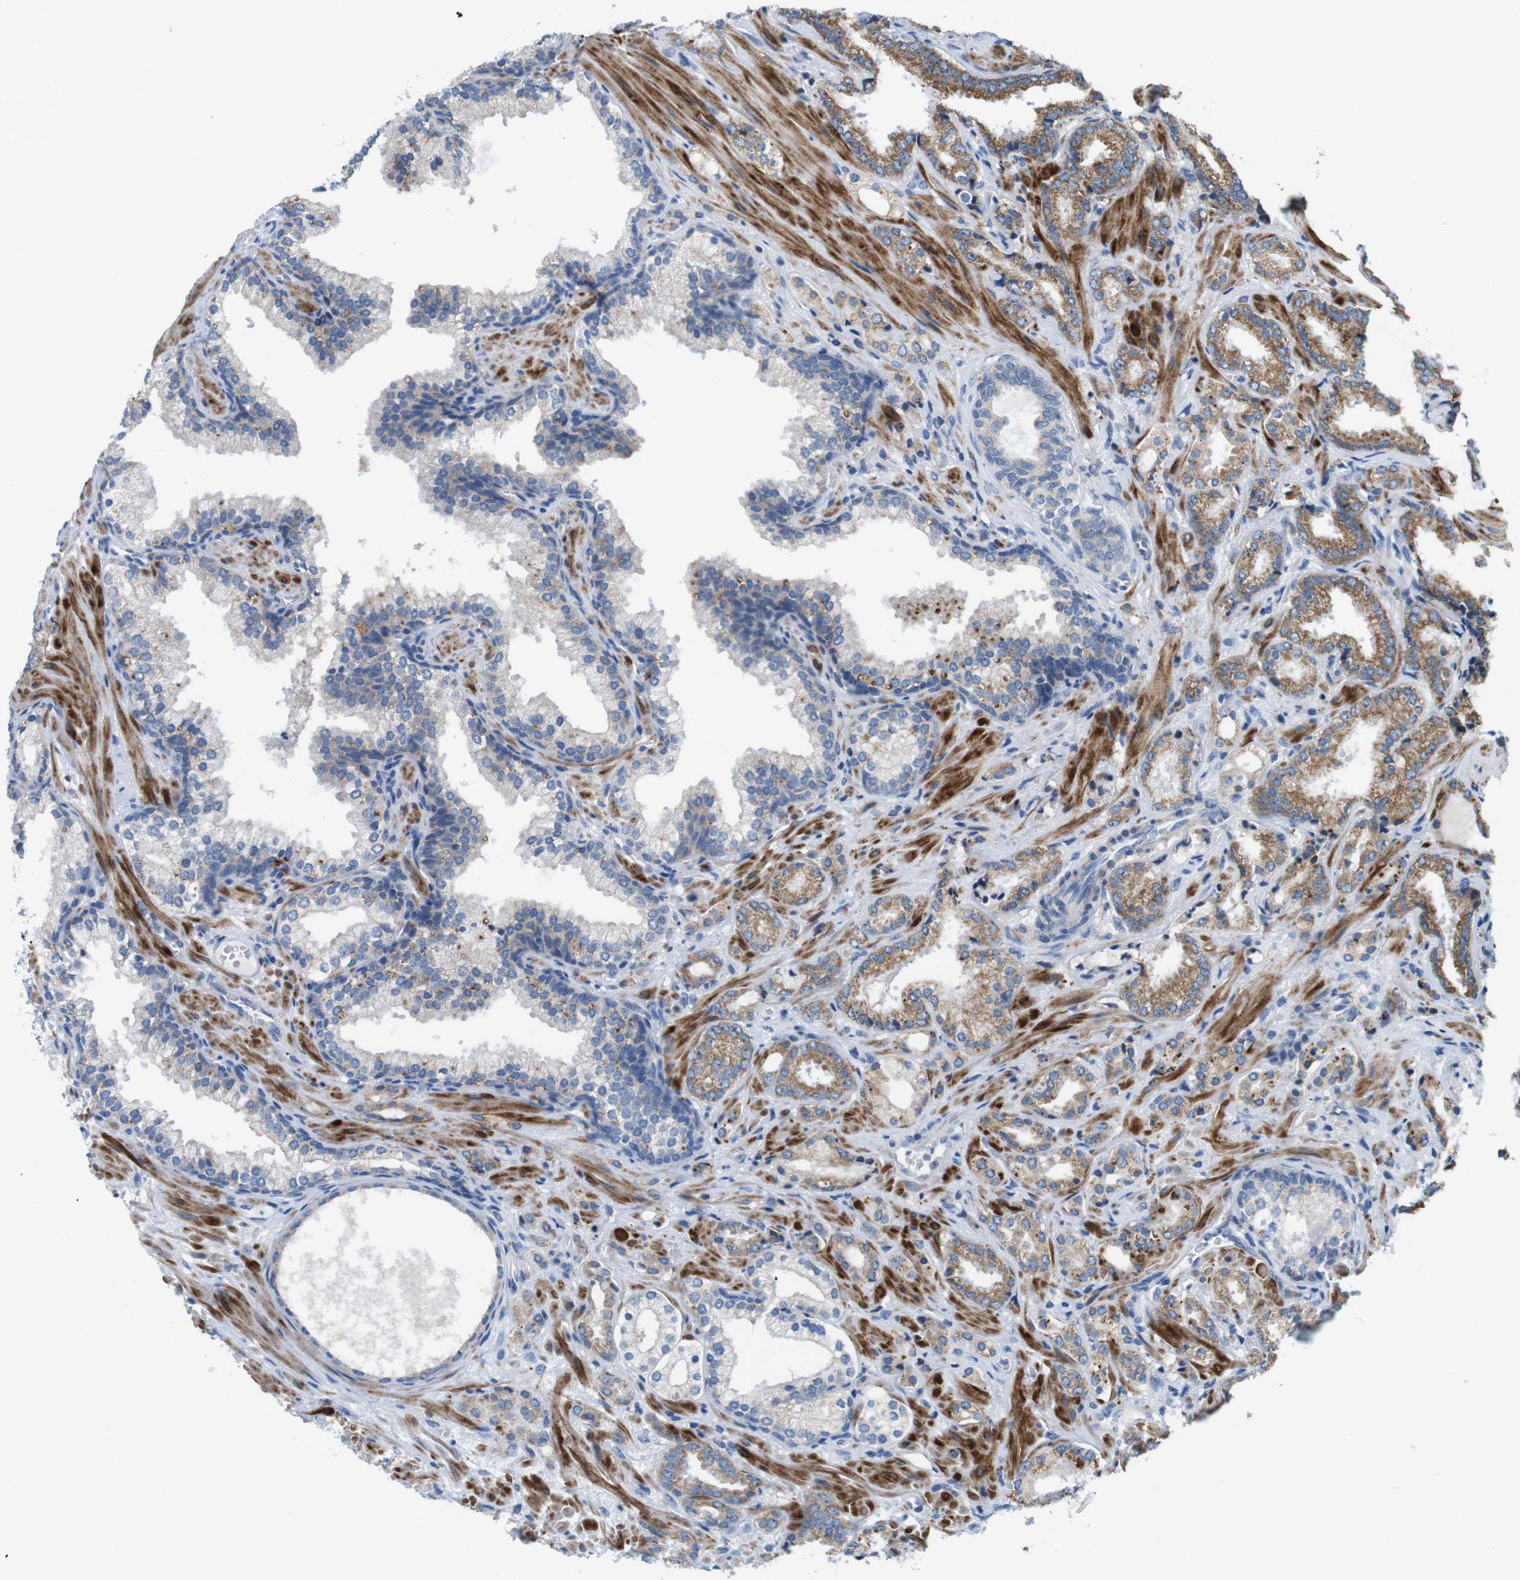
{"staining": {"intensity": "moderate", "quantity": ">75%", "location": "cytoplasmic/membranous"}, "tissue": "prostate cancer", "cell_type": "Tumor cells", "image_type": "cancer", "snomed": [{"axis": "morphology", "description": "Adenocarcinoma, High grade"}, {"axis": "topography", "description": "Prostate"}], "caption": "Approximately >75% of tumor cells in prostate high-grade adenocarcinoma display moderate cytoplasmic/membranous protein staining as visualized by brown immunohistochemical staining.", "gene": "F2RL1", "patient": {"sex": "male", "age": 64}}